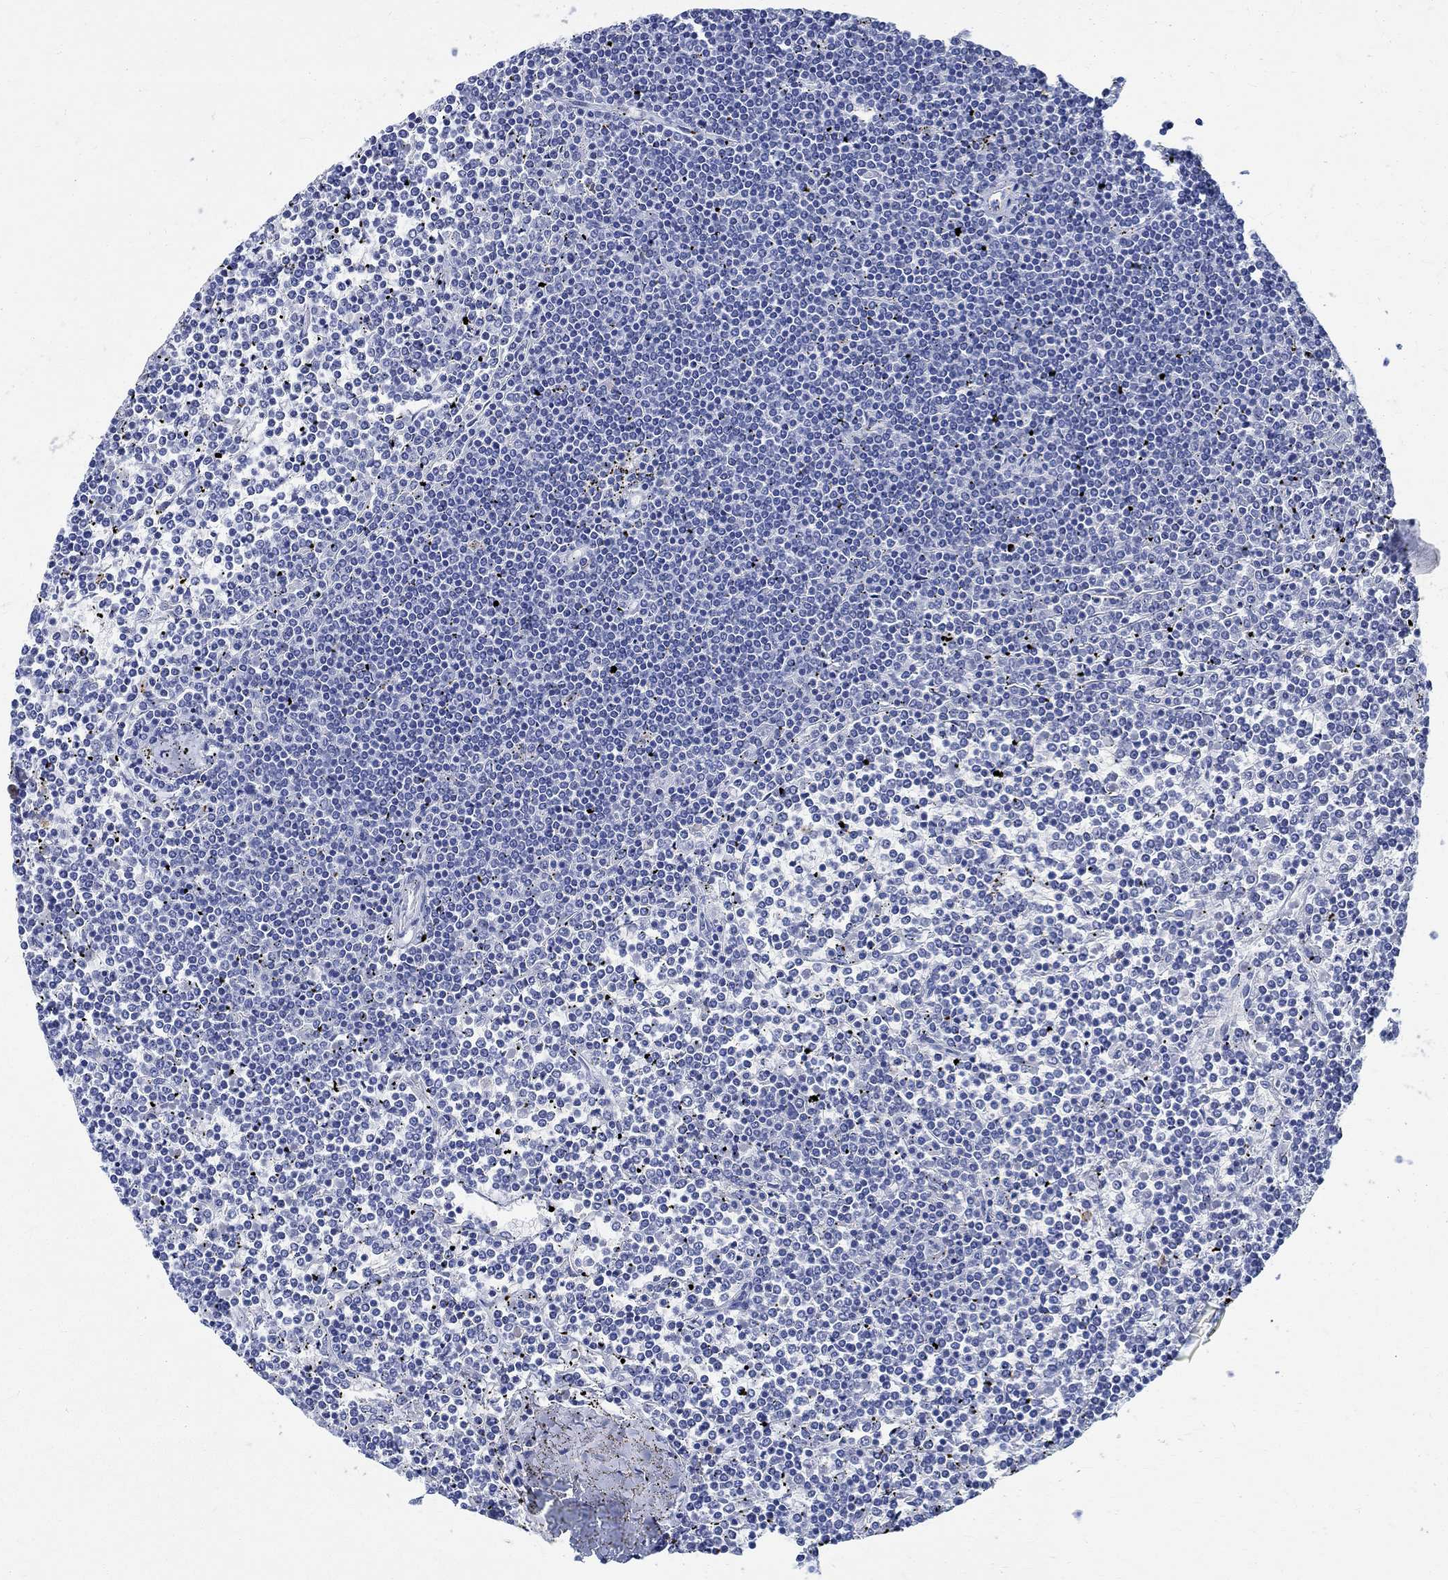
{"staining": {"intensity": "negative", "quantity": "none", "location": "none"}, "tissue": "lymphoma", "cell_type": "Tumor cells", "image_type": "cancer", "snomed": [{"axis": "morphology", "description": "Malignant lymphoma, non-Hodgkin's type, Low grade"}, {"axis": "topography", "description": "Spleen"}], "caption": "IHC image of human low-grade malignant lymphoma, non-Hodgkin's type stained for a protein (brown), which demonstrates no expression in tumor cells.", "gene": "TMEM221", "patient": {"sex": "female", "age": 19}}